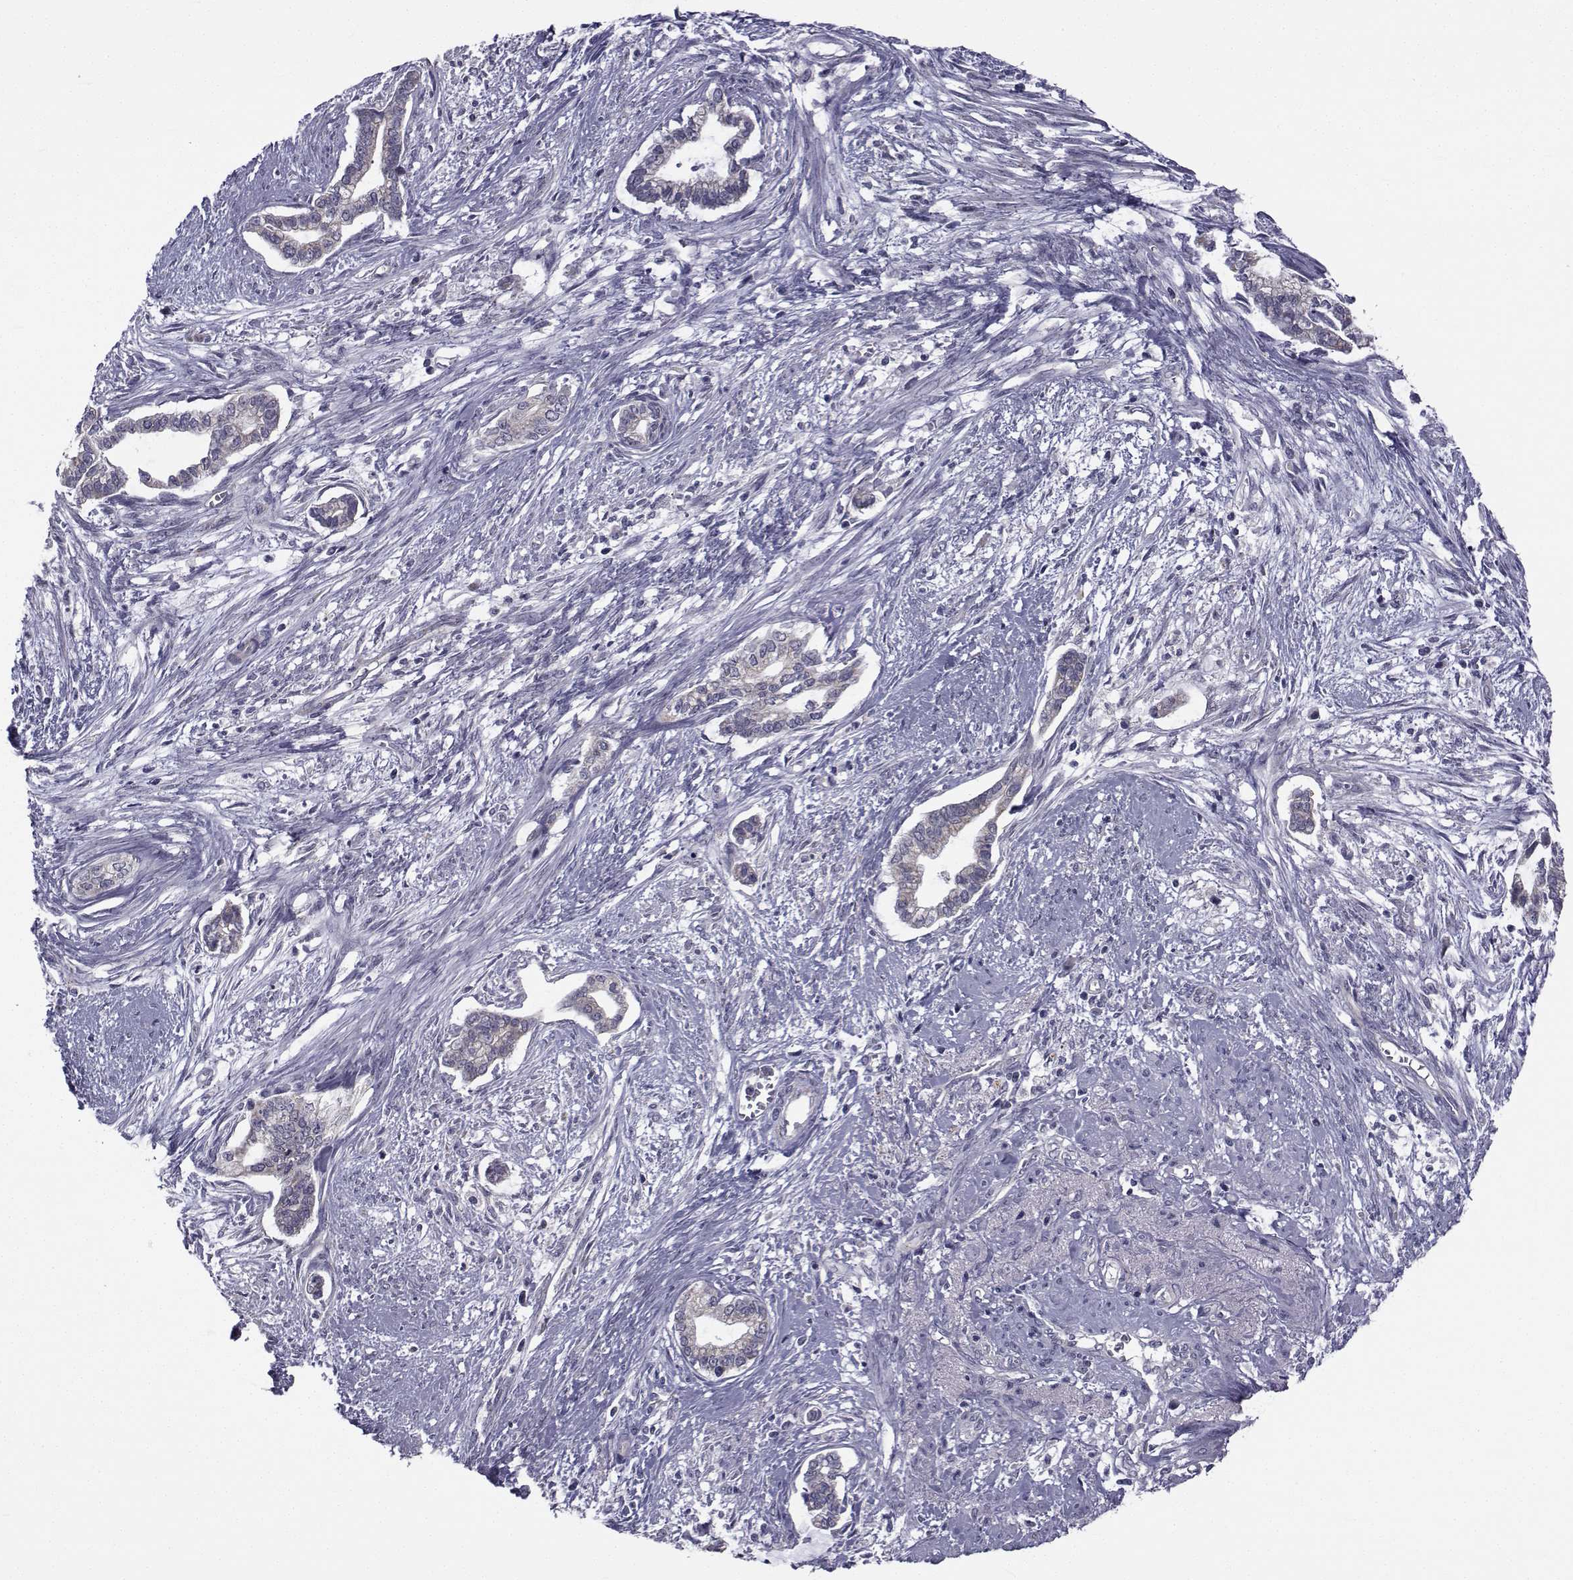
{"staining": {"intensity": "negative", "quantity": "none", "location": "none"}, "tissue": "cervical cancer", "cell_type": "Tumor cells", "image_type": "cancer", "snomed": [{"axis": "morphology", "description": "Adenocarcinoma, NOS"}, {"axis": "topography", "description": "Cervix"}], "caption": "Cervical cancer (adenocarcinoma) was stained to show a protein in brown. There is no significant positivity in tumor cells.", "gene": "ANGPT1", "patient": {"sex": "female", "age": 62}}